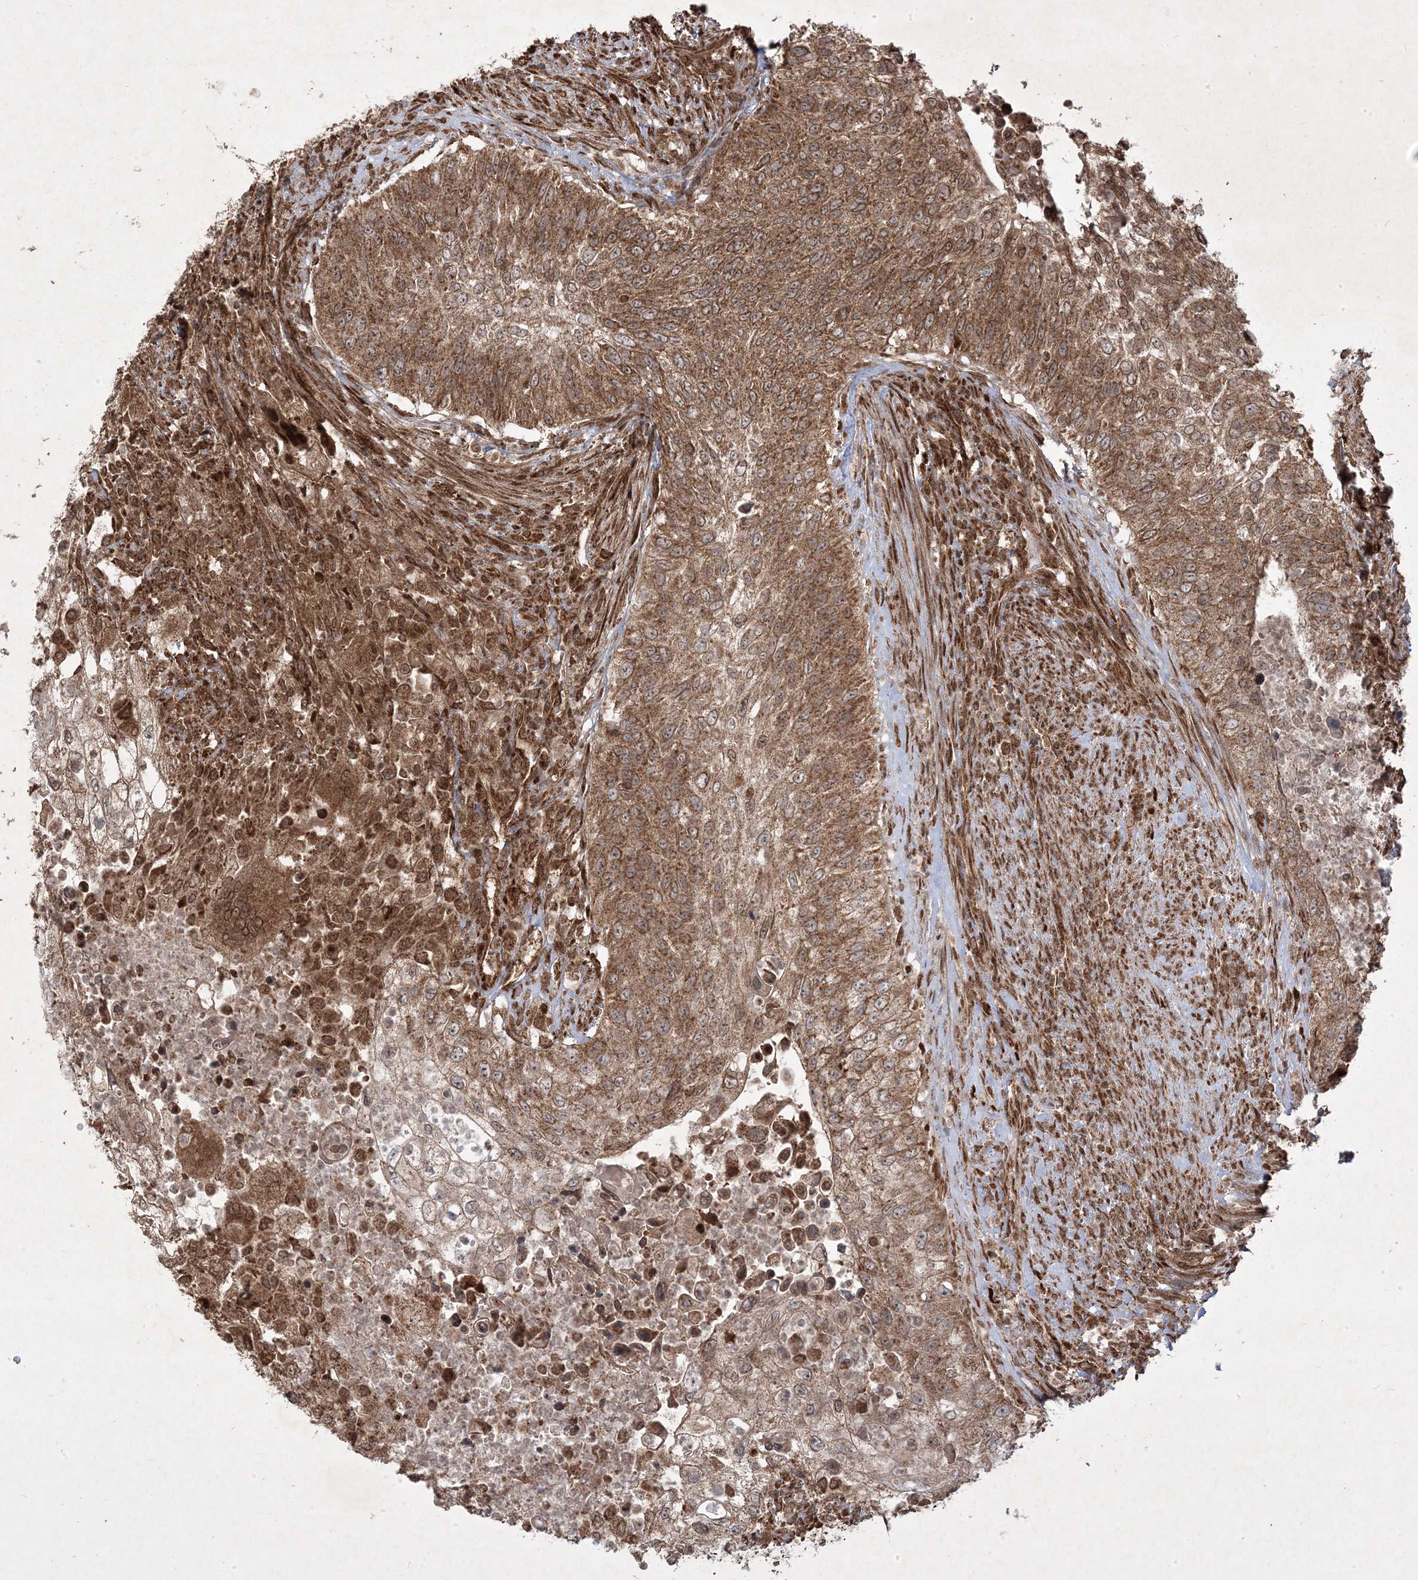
{"staining": {"intensity": "moderate", "quantity": ">75%", "location": "cytoplasmic/membranous"}, "tissue": "urothelial cancer", "cell_type": "Tumor cells", "image_type": "cancer", "snomed": [{"axis": "morphology", "description": "Urothelial carcinoma, High grade"}, {"axis": "topography", "description": "Urinary bladder"}], "caption": "A brown stain shows moderate cytoplasmic/membranous staining of a protein in human urothelial cancer tumor cells.", "gene": "PLEKHM2", "patient": {"sex": "female", "age": 60}}